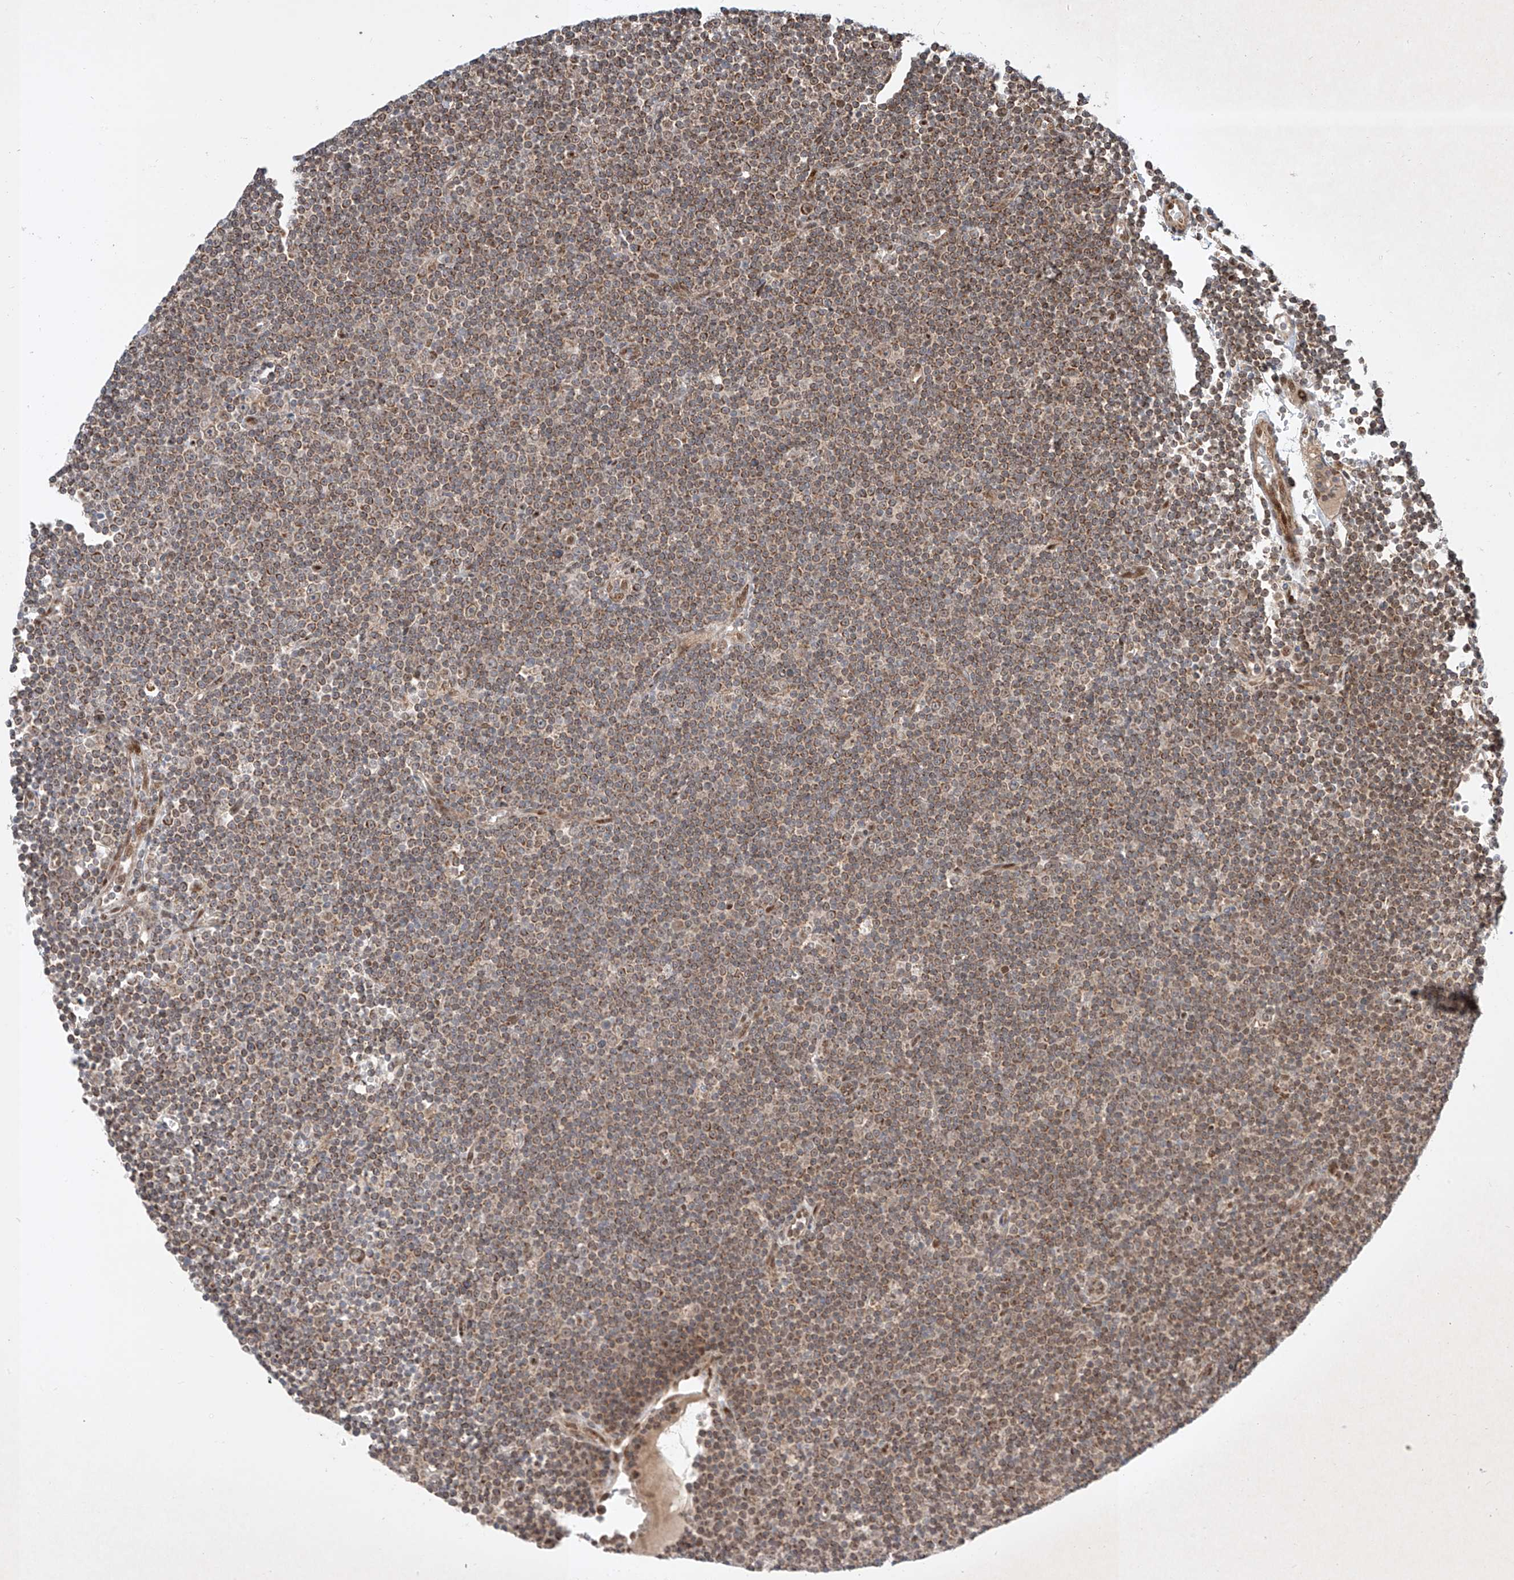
{"staining": {"intensity": "moderate", "quantity": ">75%", "location": "cytoplasmic/membranous"}, "tissue": "lymphoma", "cell_type": "Tumor cells", "image_type": "cancer", "snomed": [{"axis": "morphology", "description": "Malignant lymphoma, non-Hodgkin's type, Low grade"}, {"axis": "topography", "description": "Lymph node"}], "caption": "An image of human low-grade malignant lymphoma, non-Hodgkin's type stained for a protein exhibits moderate cytoplasmic/membranous brown staining in tumor cells.", "gene": "EPG5", "patient": {"sex": "female", "age": 67}}